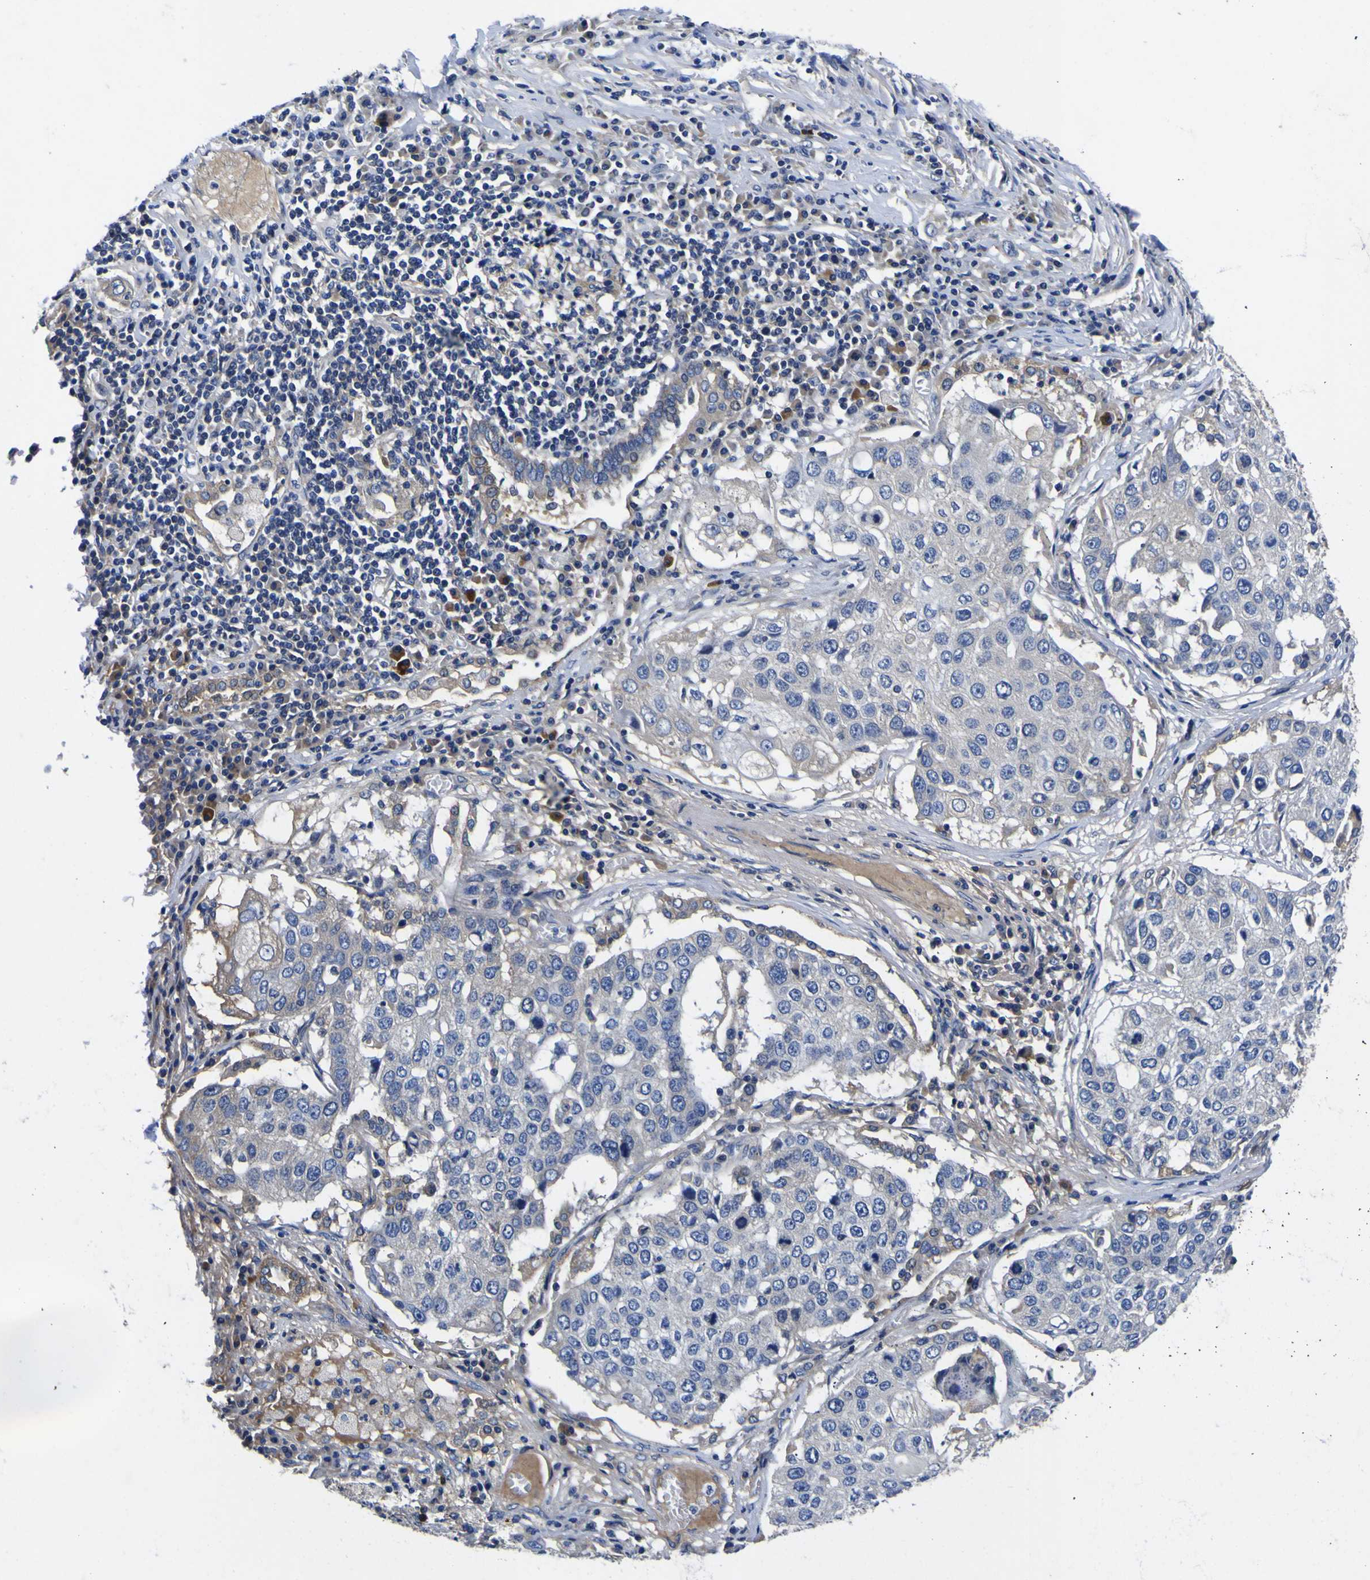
{"staining": {"intensity": "negative", "quantity": "none", "location": "none"}, "tissue": "lung cancer", "cell_type": "Tumor cells", "image_type": "cancer", "snomed": [{"axis": "morphology", "description": "Squamous cell carcinoma, NOS"}, {"axis": "topography", "description": "Lung"}], "caption": "High power microscopy histopathology image of an immunohistochemistry (IHC) image of lung squamous cell carcinoma, revealing no significant staining in tumor cells.", "gene": "VASN", "patient": {"sex": "male", "age": 71}}